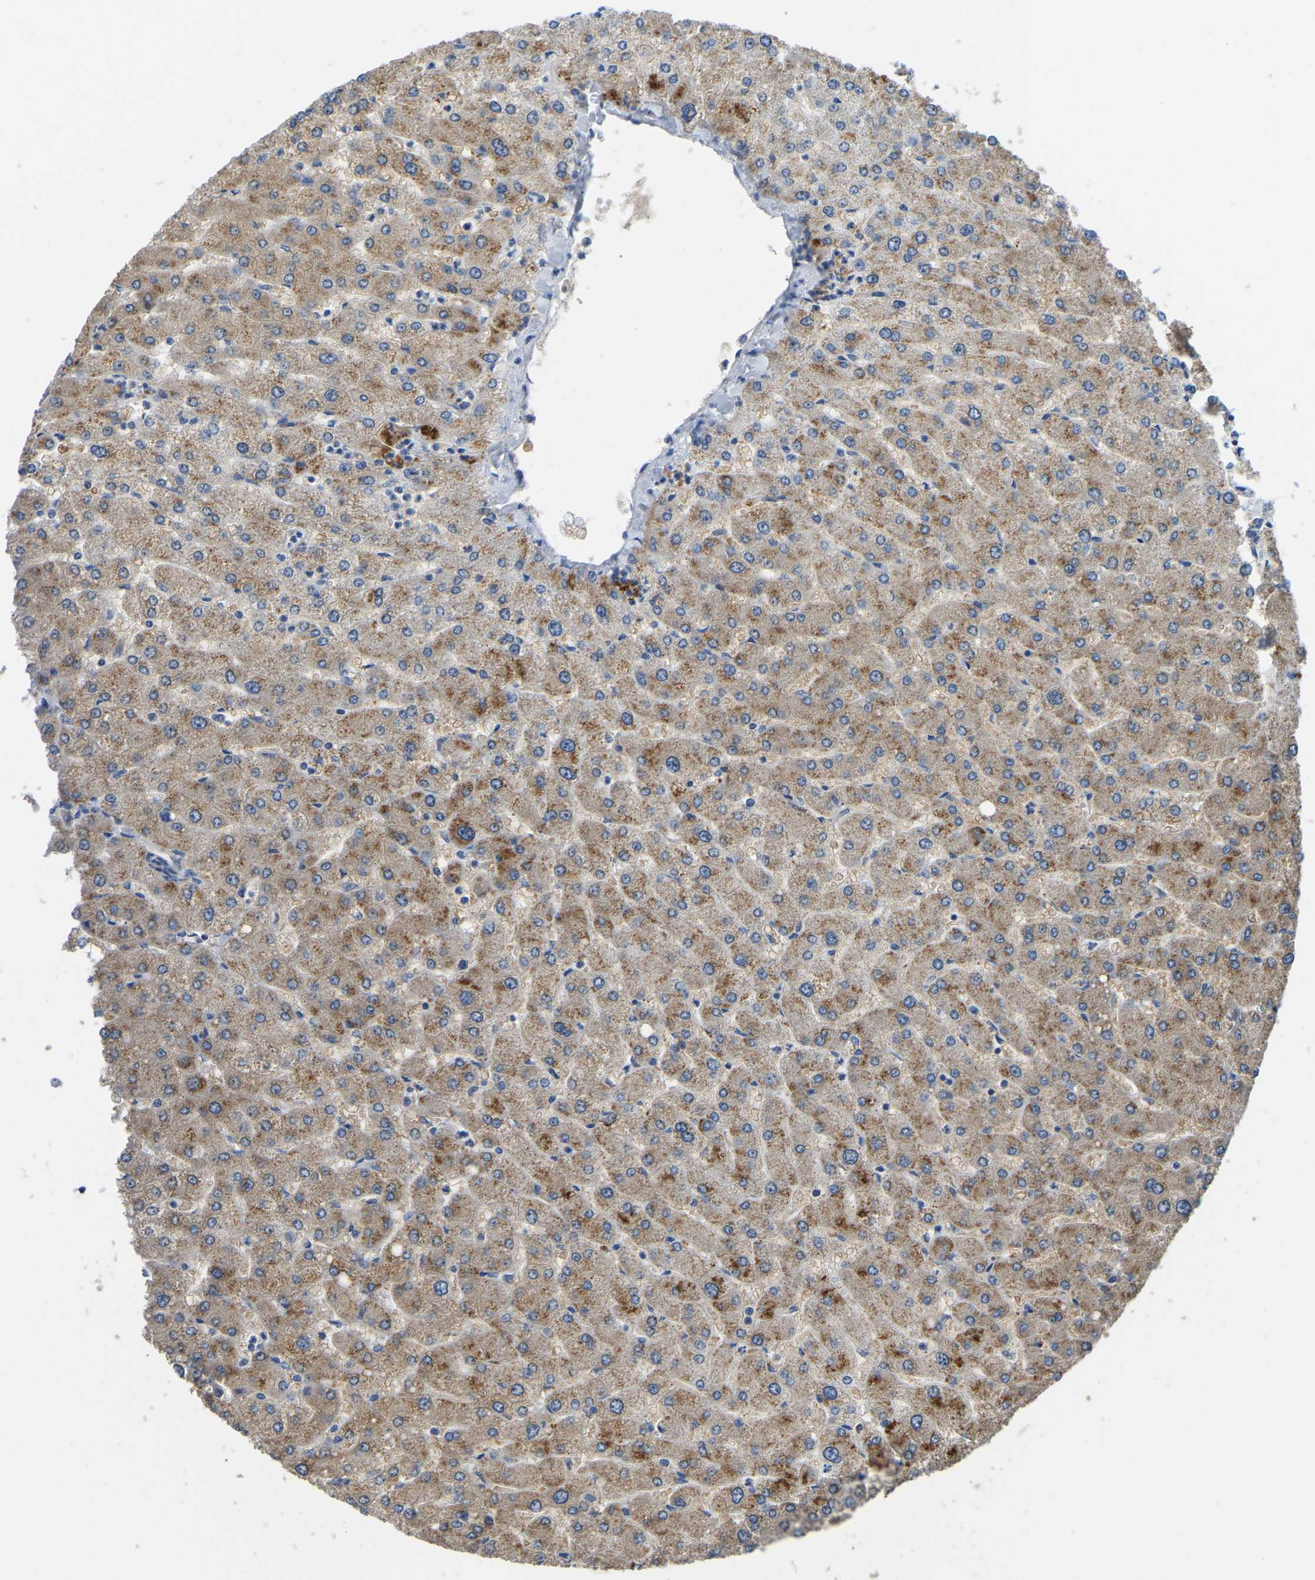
{"staining": {"intensity": "weak", "quantity": "<25%", "location": "cytoplasmic/membranous"}, "tissue": "liver", "cell_type": "Cholangiocytes", "image_type": "normal", "snomed": [{"axis": "morphology", "description": "Normal tissue, NOS"}, {"axis": "topography", "description": "Liver"}], "caption": "IHC histopathology image of unremarkable human liver stained for a protein (brown), which displays no expression in cholangiocytes.", "gene": "HIGD2B", "patient": {"sex": "male", "age": 55}}